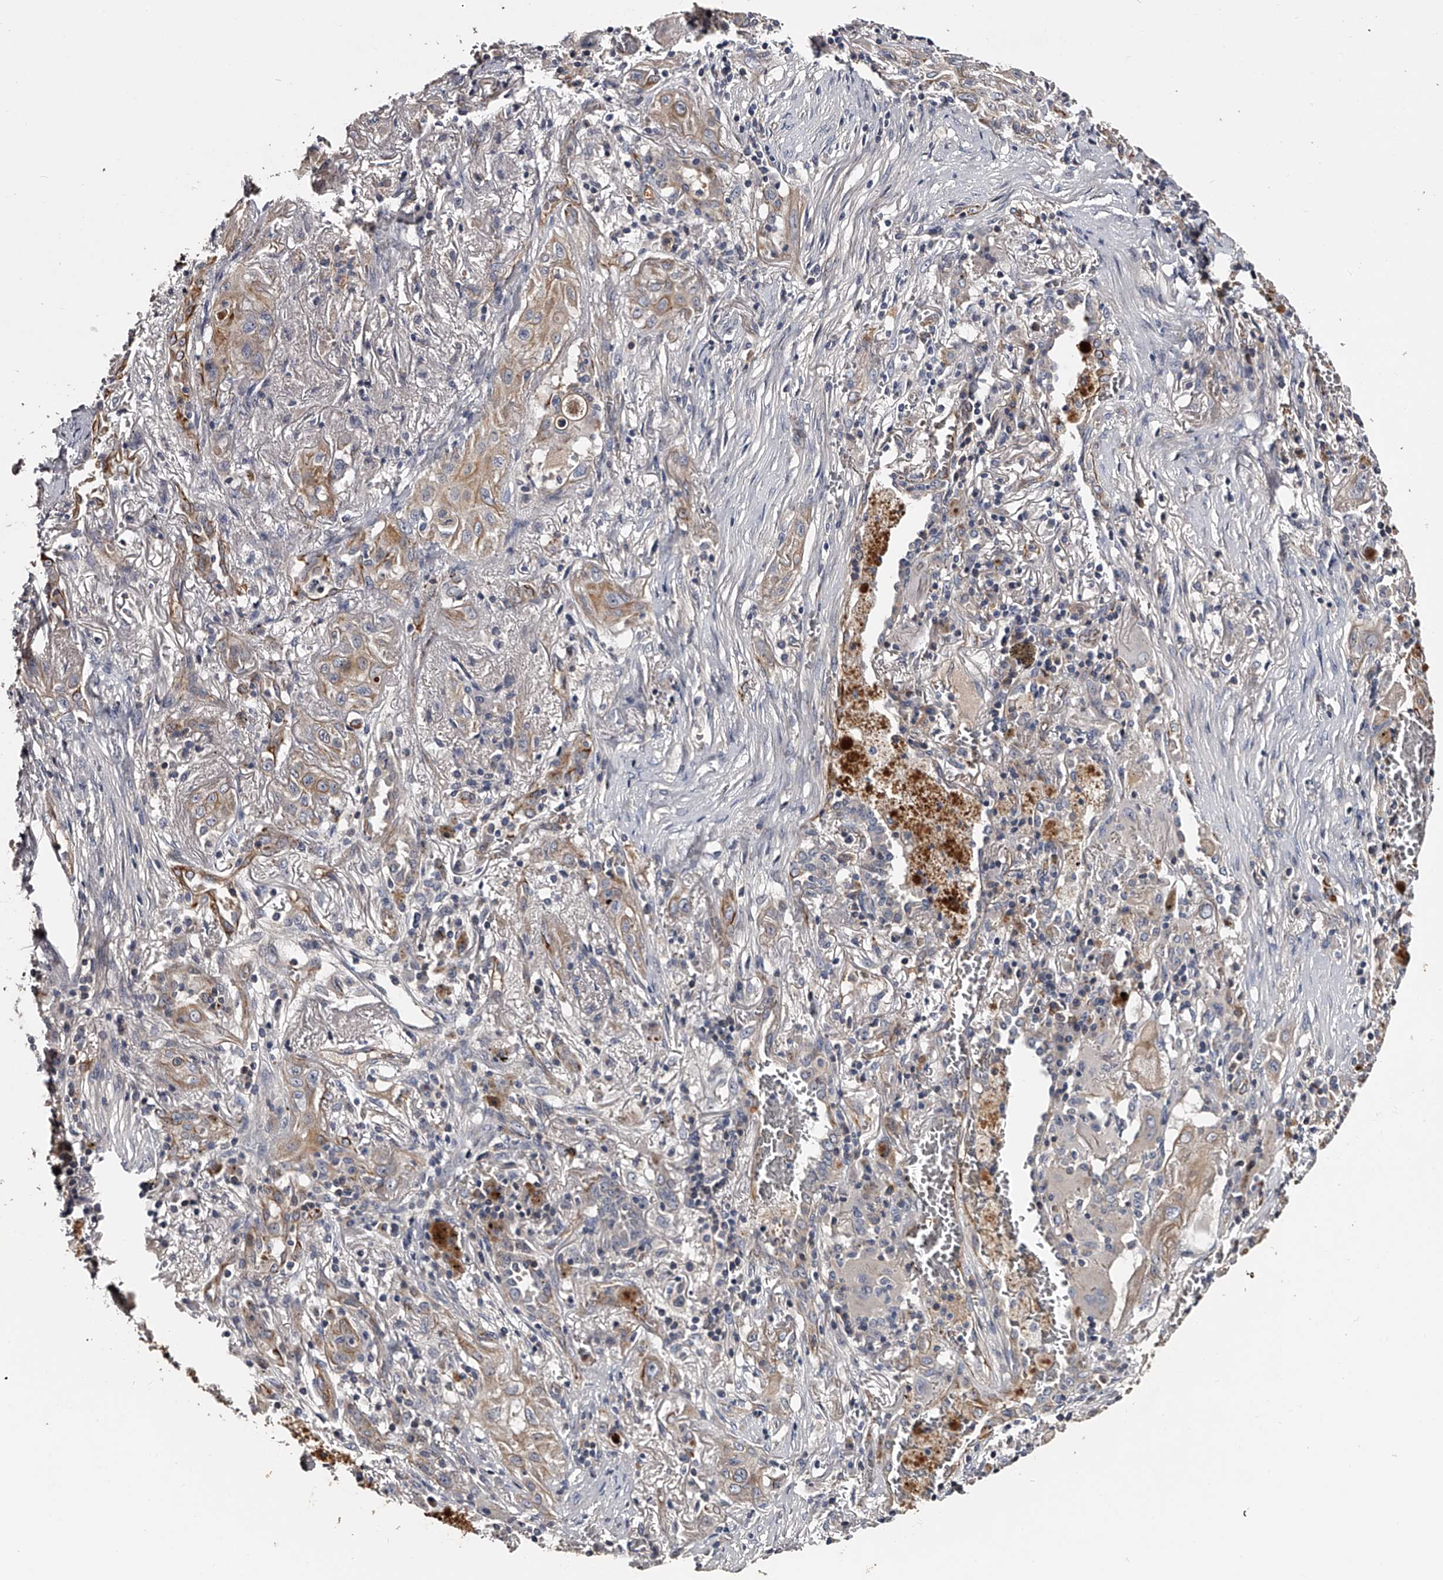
{"staining": {"intensity": "weak", "quantity": "25%-75%", "location": "cytoplasmic/membranous"}, "tissue": "lung cancer", "cell_type": "Tumor cells", "image_type": "cancer", "snomed": [{"axis": "morphology", "description": "Squamous cell carcinoma, NOS"}, {"axis": "topography", "description": "Lung"}], "caption": "High-power microscopy captured an immunohistochemistry micrograph of lung cancer, revealing weak cytoplasmic/membranous expression in about 25%-75% of tumor cells.", "gene": "MDN1", "patient": {"sex": "female", "age": 47}}